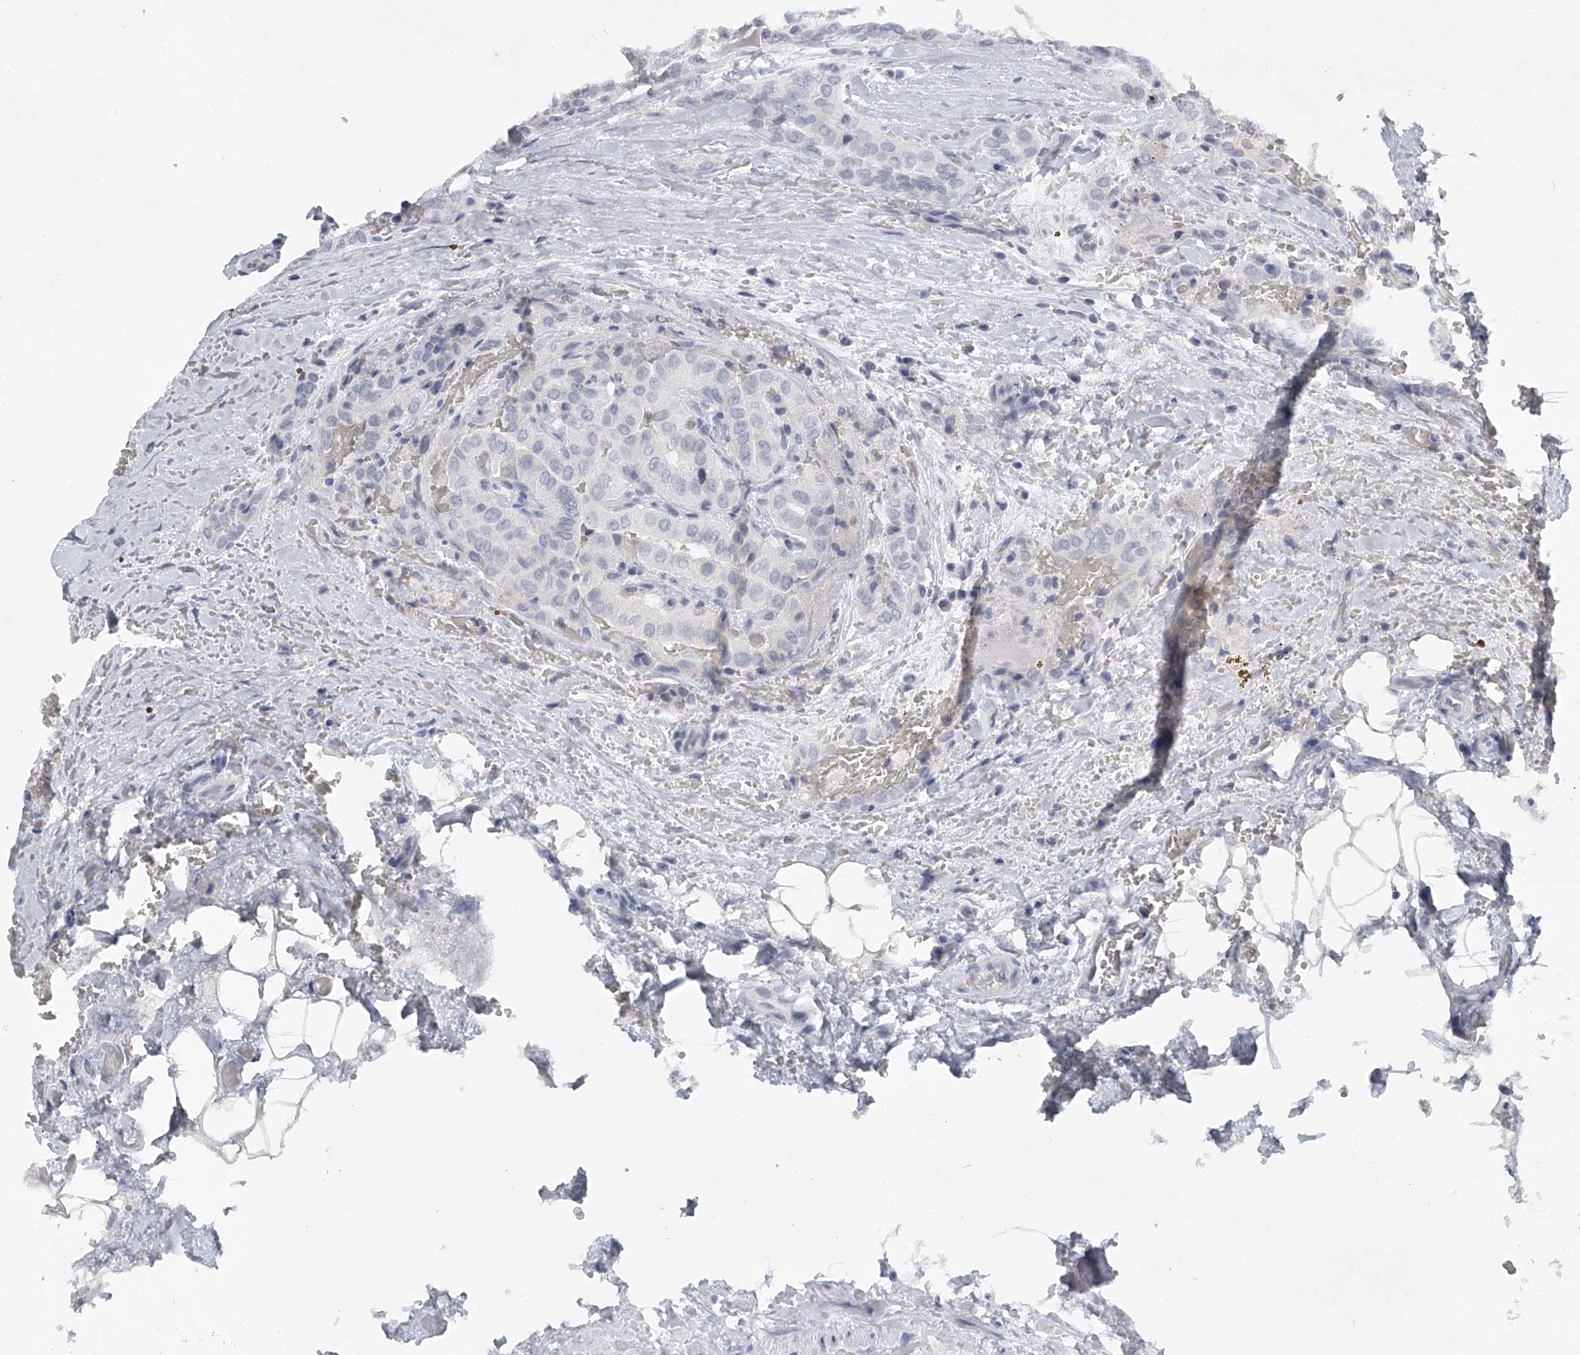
{"staining": {"intensity": "negative", "quantity": "none", "location": "none"}, "tissue": "head and neck cancer", "cell_type": "Tumor cells", "image_type": "cancer", "snomed": [{"axis": "morphology", "description": "Squamous cell carcinoma, NOS"}, {"axis": "topography", "description": "Oral tissue"}, {"axis": "topography", "description": "Head-Neck"}], "caption": "Tumor cells are negative for protein expression in human head and neck cancer. (IHC, brightfield microscopy, high magnification).", "gene": "FAT2", "patient": {"sex": "female", "age": 50}}